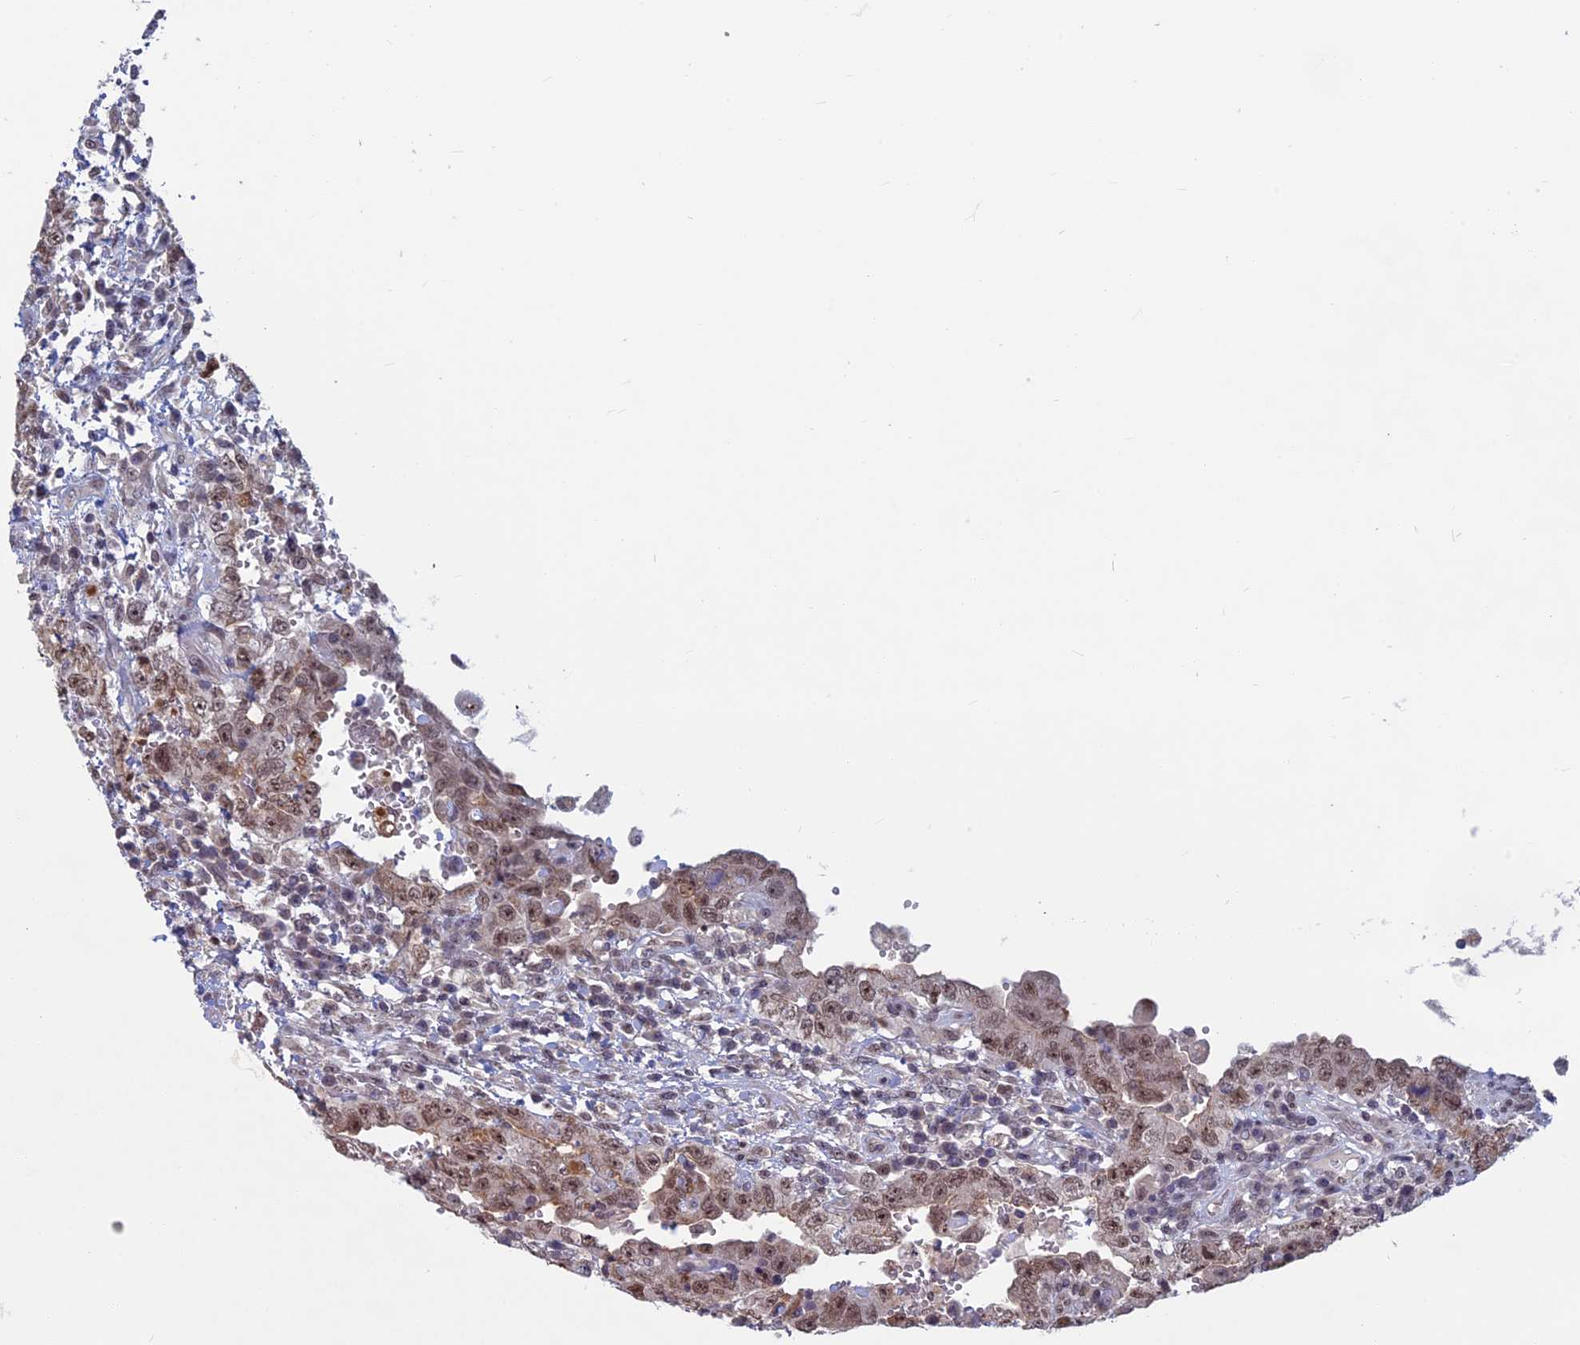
{"staining": {"intensity": "moderate", "quantity": ">75%", "location": "nuclear"}, "tissue": "testis cancer", "cell_type": "Tumor cells", "image_type": "cancer", "snomed": [{"axis": "morphology", "description": "Carcinoma, Embryonal, NOS"}, {"axis": "topography", "description": "Testis"}], "caption": "Approximately >75% of tumor cells in human embryonal carcinoma (testis) demonstrate moderate nuclear protein staining as visualized by brown immunohistochemical staining.", "gene": "SPIRE1", "patient": {"sex": "male", "age": 26}}